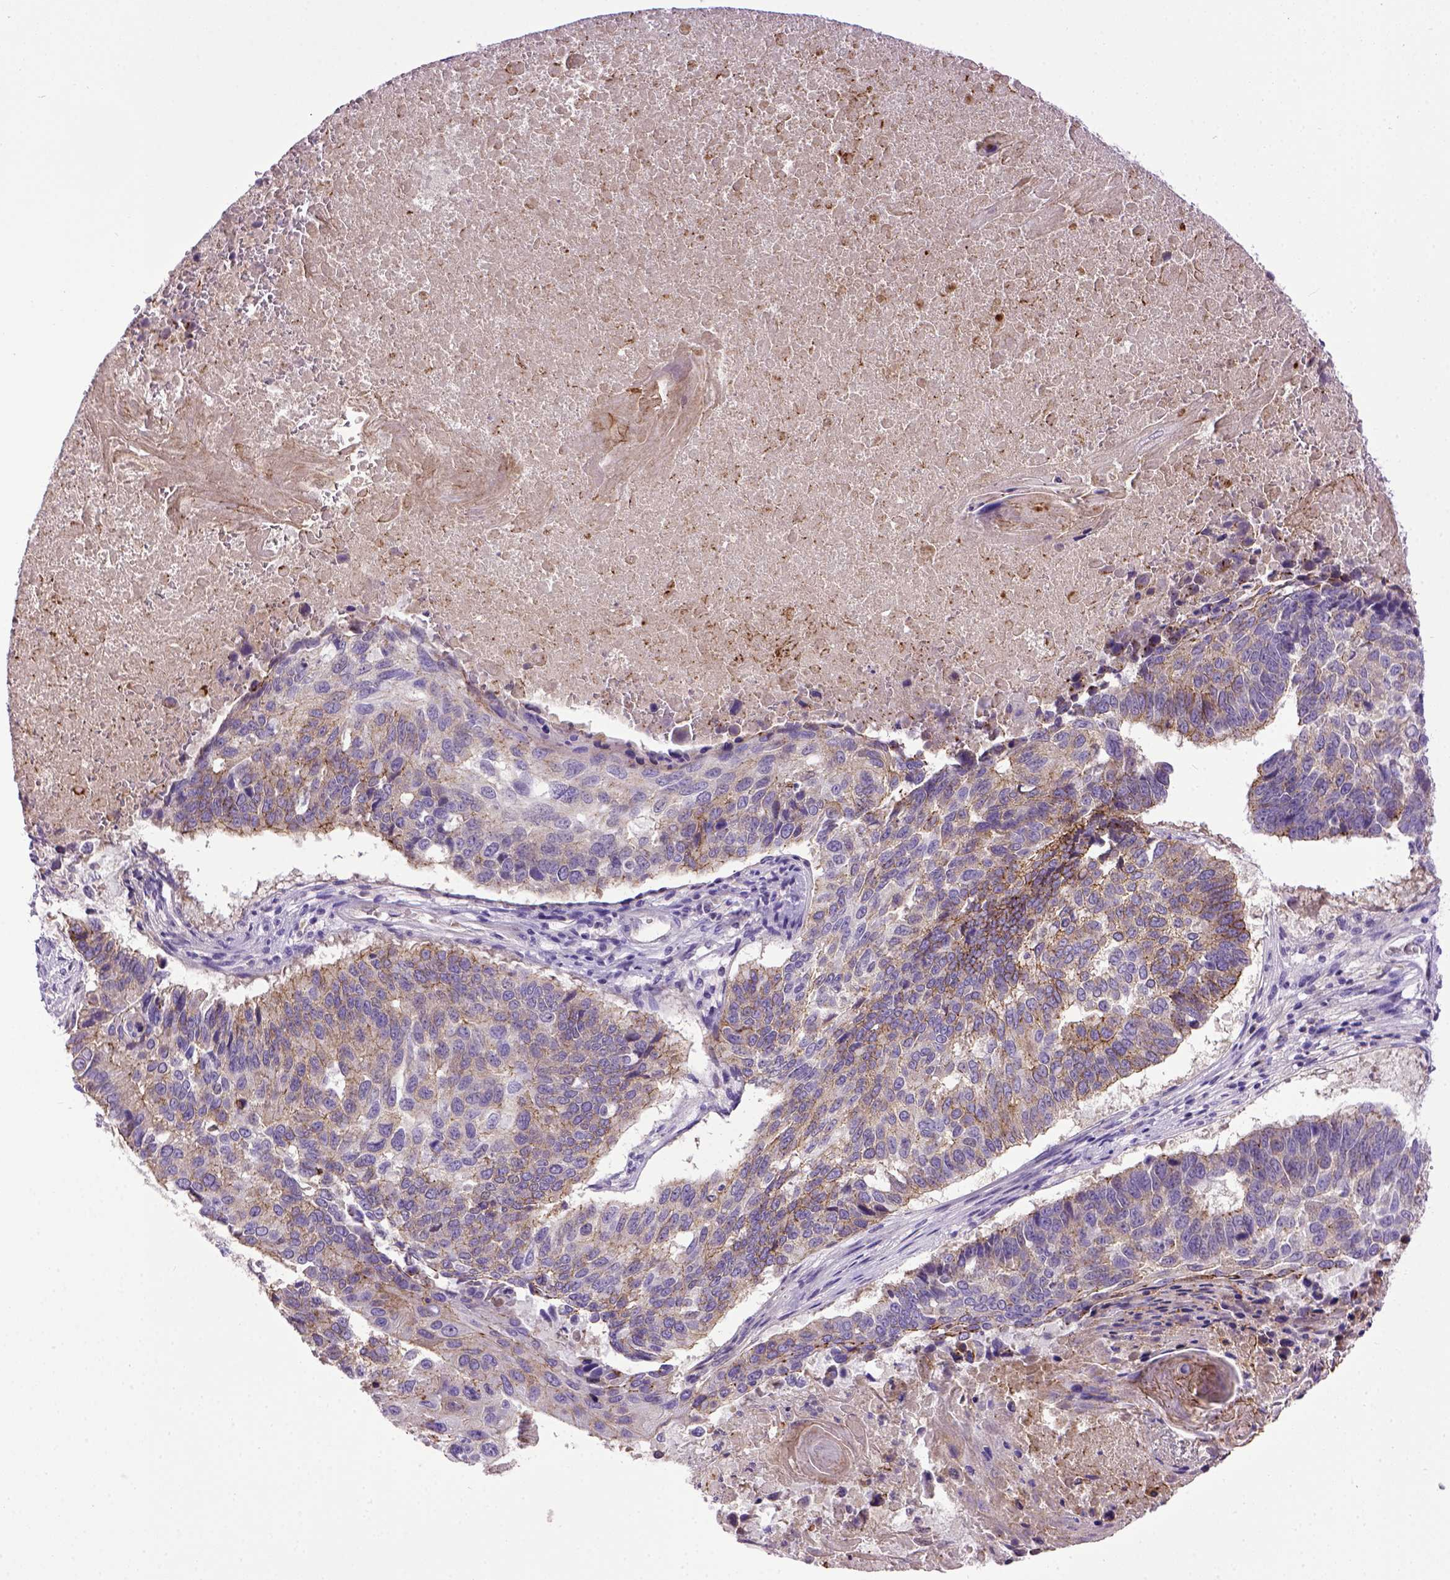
{"staining": {"intensity": "weak", "quantity": "25%-75%", "location": "cytoplasmic/membranous"}, "tissue": "lung cancer", "cell_type": "Tumor cells", "image_type": "cancer", "snomed": [{"axis": "morphology", "description": "Squamous cell carcinoma, NOS"}, {"axis": "topography", "description": "Lung"}], "caption": "Lung cancer (squamous cell carcinoma) tissue displays weak cytoplasmic/membranous staining in about 25%-75% of tumor cells The staining is performed using DAB (3,3'-diaminobenzidine) brown chromogen to label protein expression. The nuclei are counter-stained blue using hematoxylin.", "gene": "CDH1", "patient": {"sex": "male", "age": 73}}